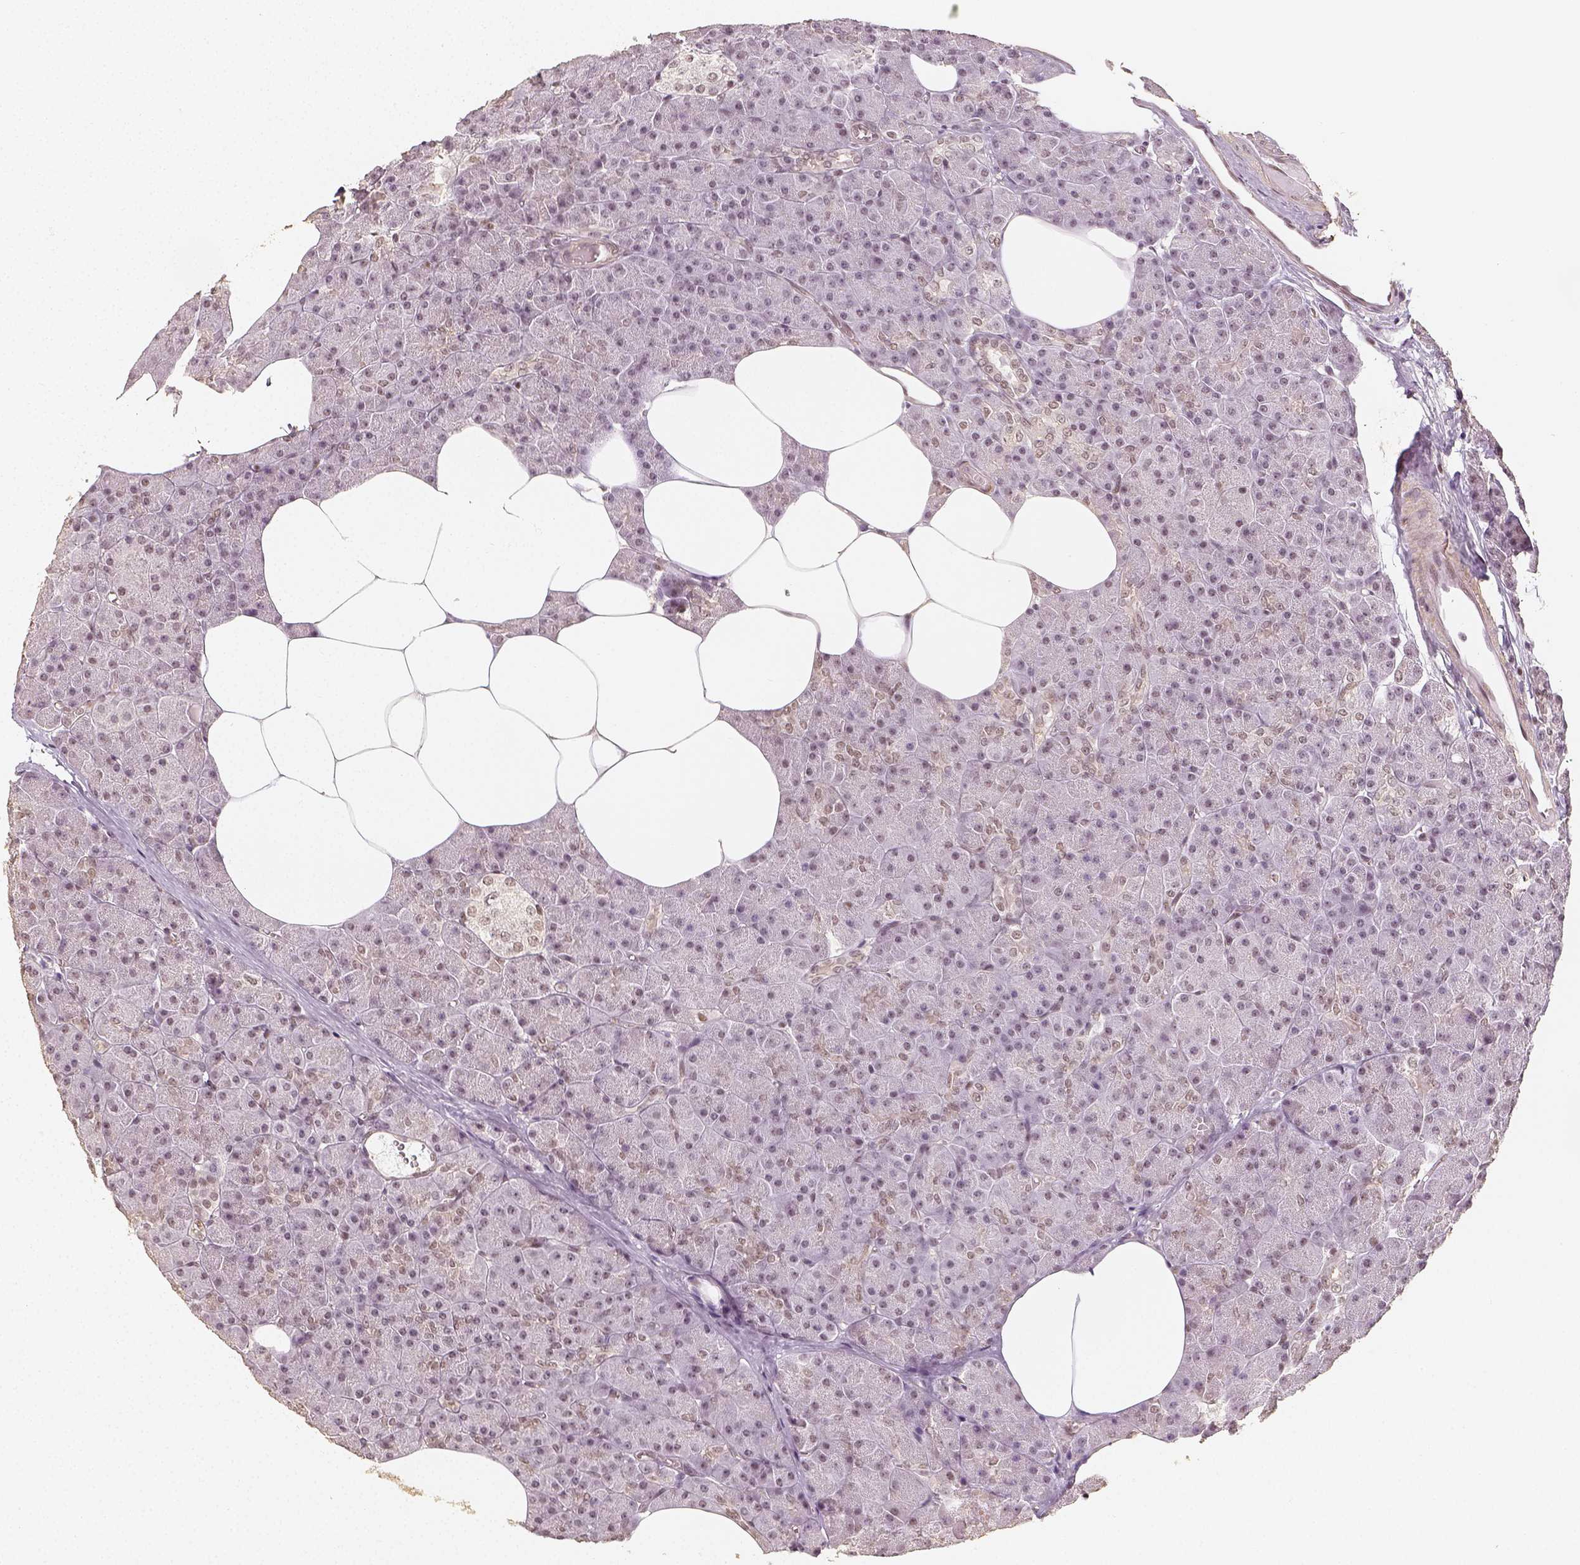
{"staining": {"intensity": "weak", "quantity": "25%-75%", "location": "nuclear"}, "tissue": "pancreas", "cell_type": "Exocrine glandular cells", "image_type": "normal", "snomed": [{"axis": "morphology", "description": "Normal tissue, NOS"}, {"axis": "topography", "description": "Pancreas"}], "caption": "Immunohistochemical staining of normal human pancreas reveals weak nuclear protein staining in approximately 25%-75% of exocrine glandular cells. Nuclei are stained in blue.", "gene": "HDAC1", "patient": {"sex": "female", "age": 45}}